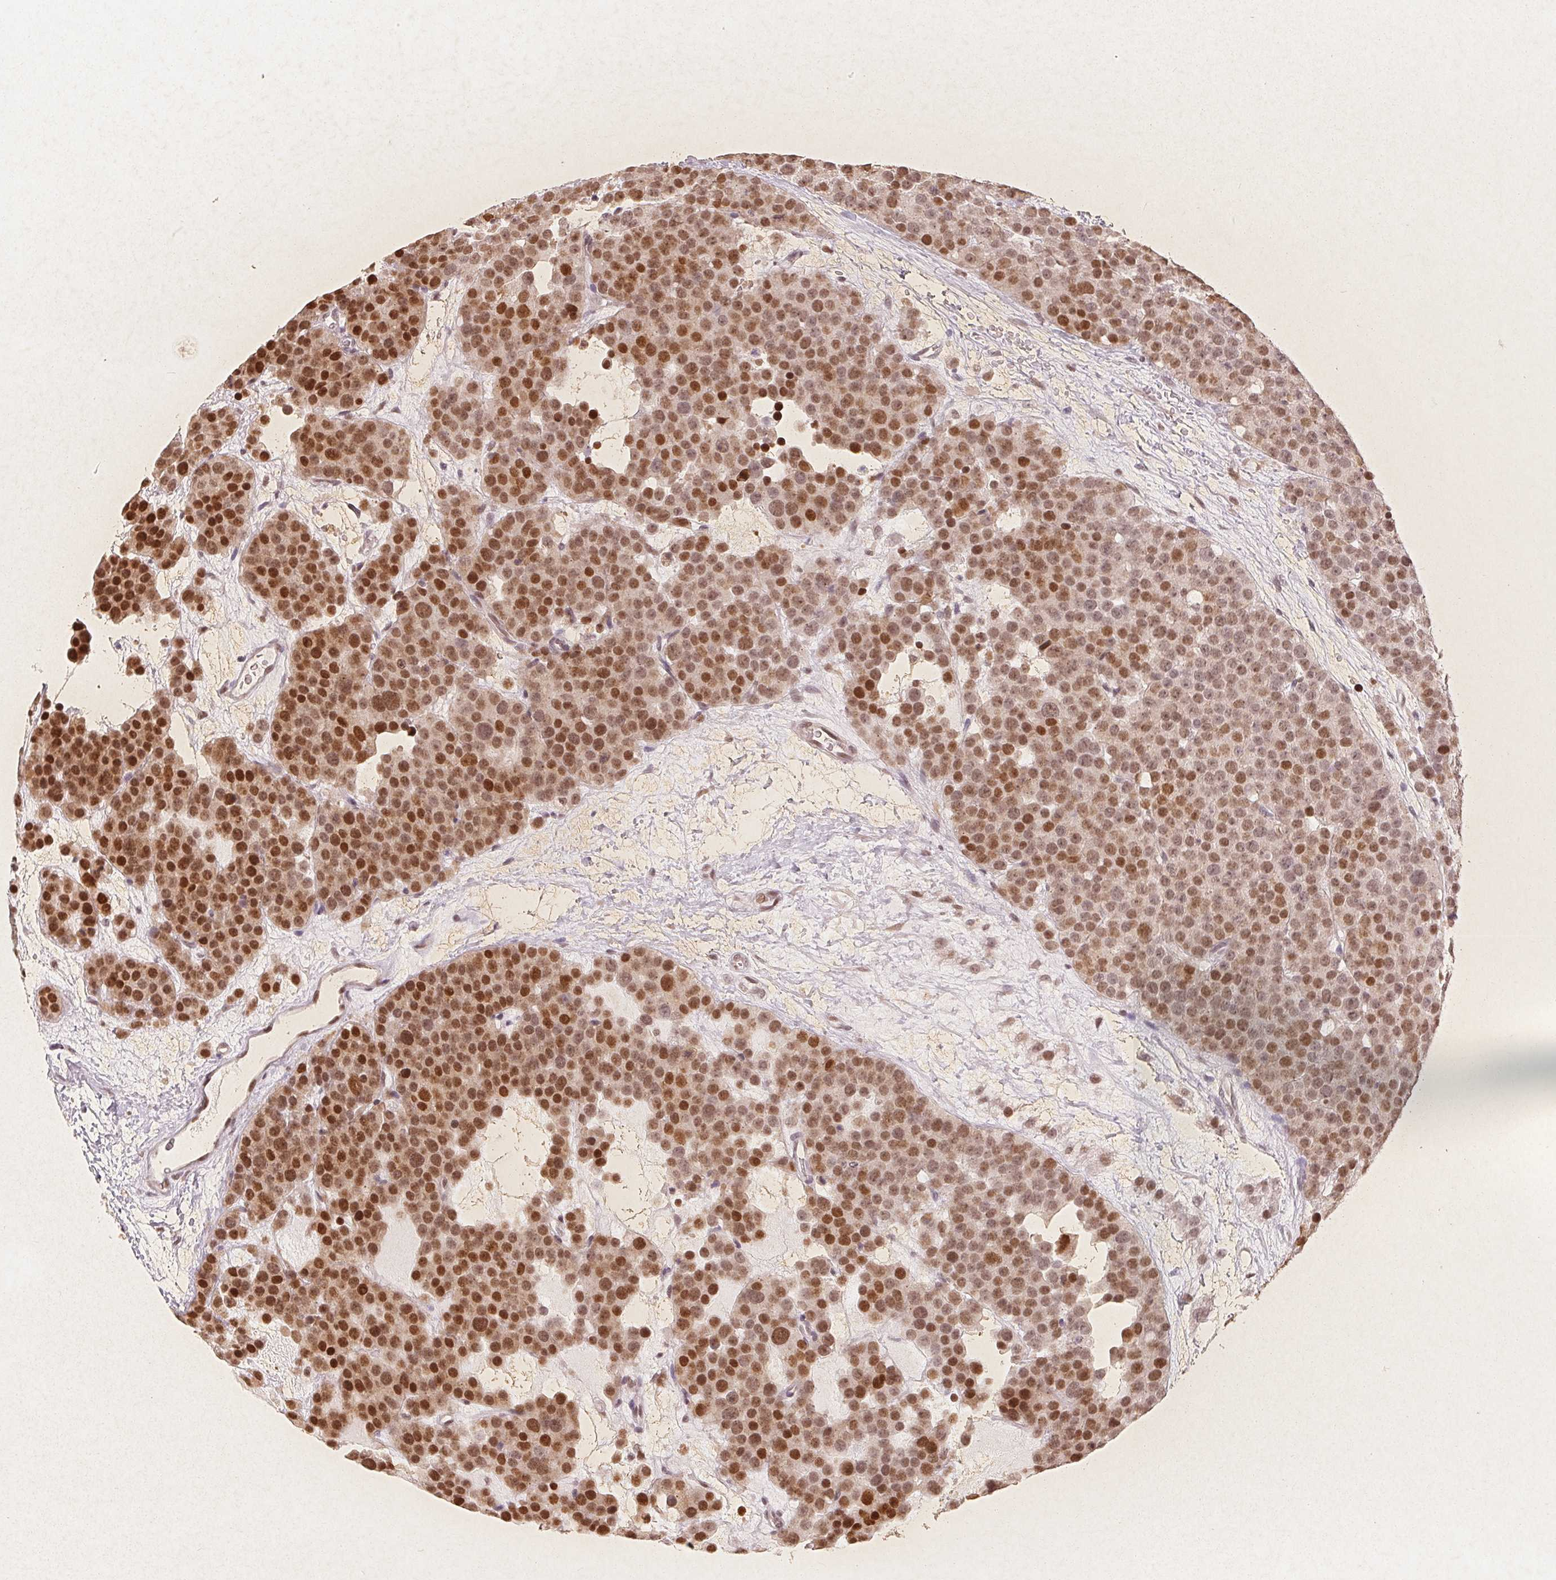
{"staining": {"intensity": "strong", "quantity": ">75%", "location": "nuclear"}, "tissue": "testis cancer", "cell_type": "Tumor cells", "image_type": "cancer", "snomed": [{"axis": "morphology", "description": "Seminoma, NOS"}, {"axis": "topography", "description": "Testis"}], "caption": "Seminoma (testis) was stained to show a protein in brown. There is high levels of strong nuclear expression in about >75% of tumor cells.", "gene": "CCDC138", "patient": {"sex": "male", "age": 71}}